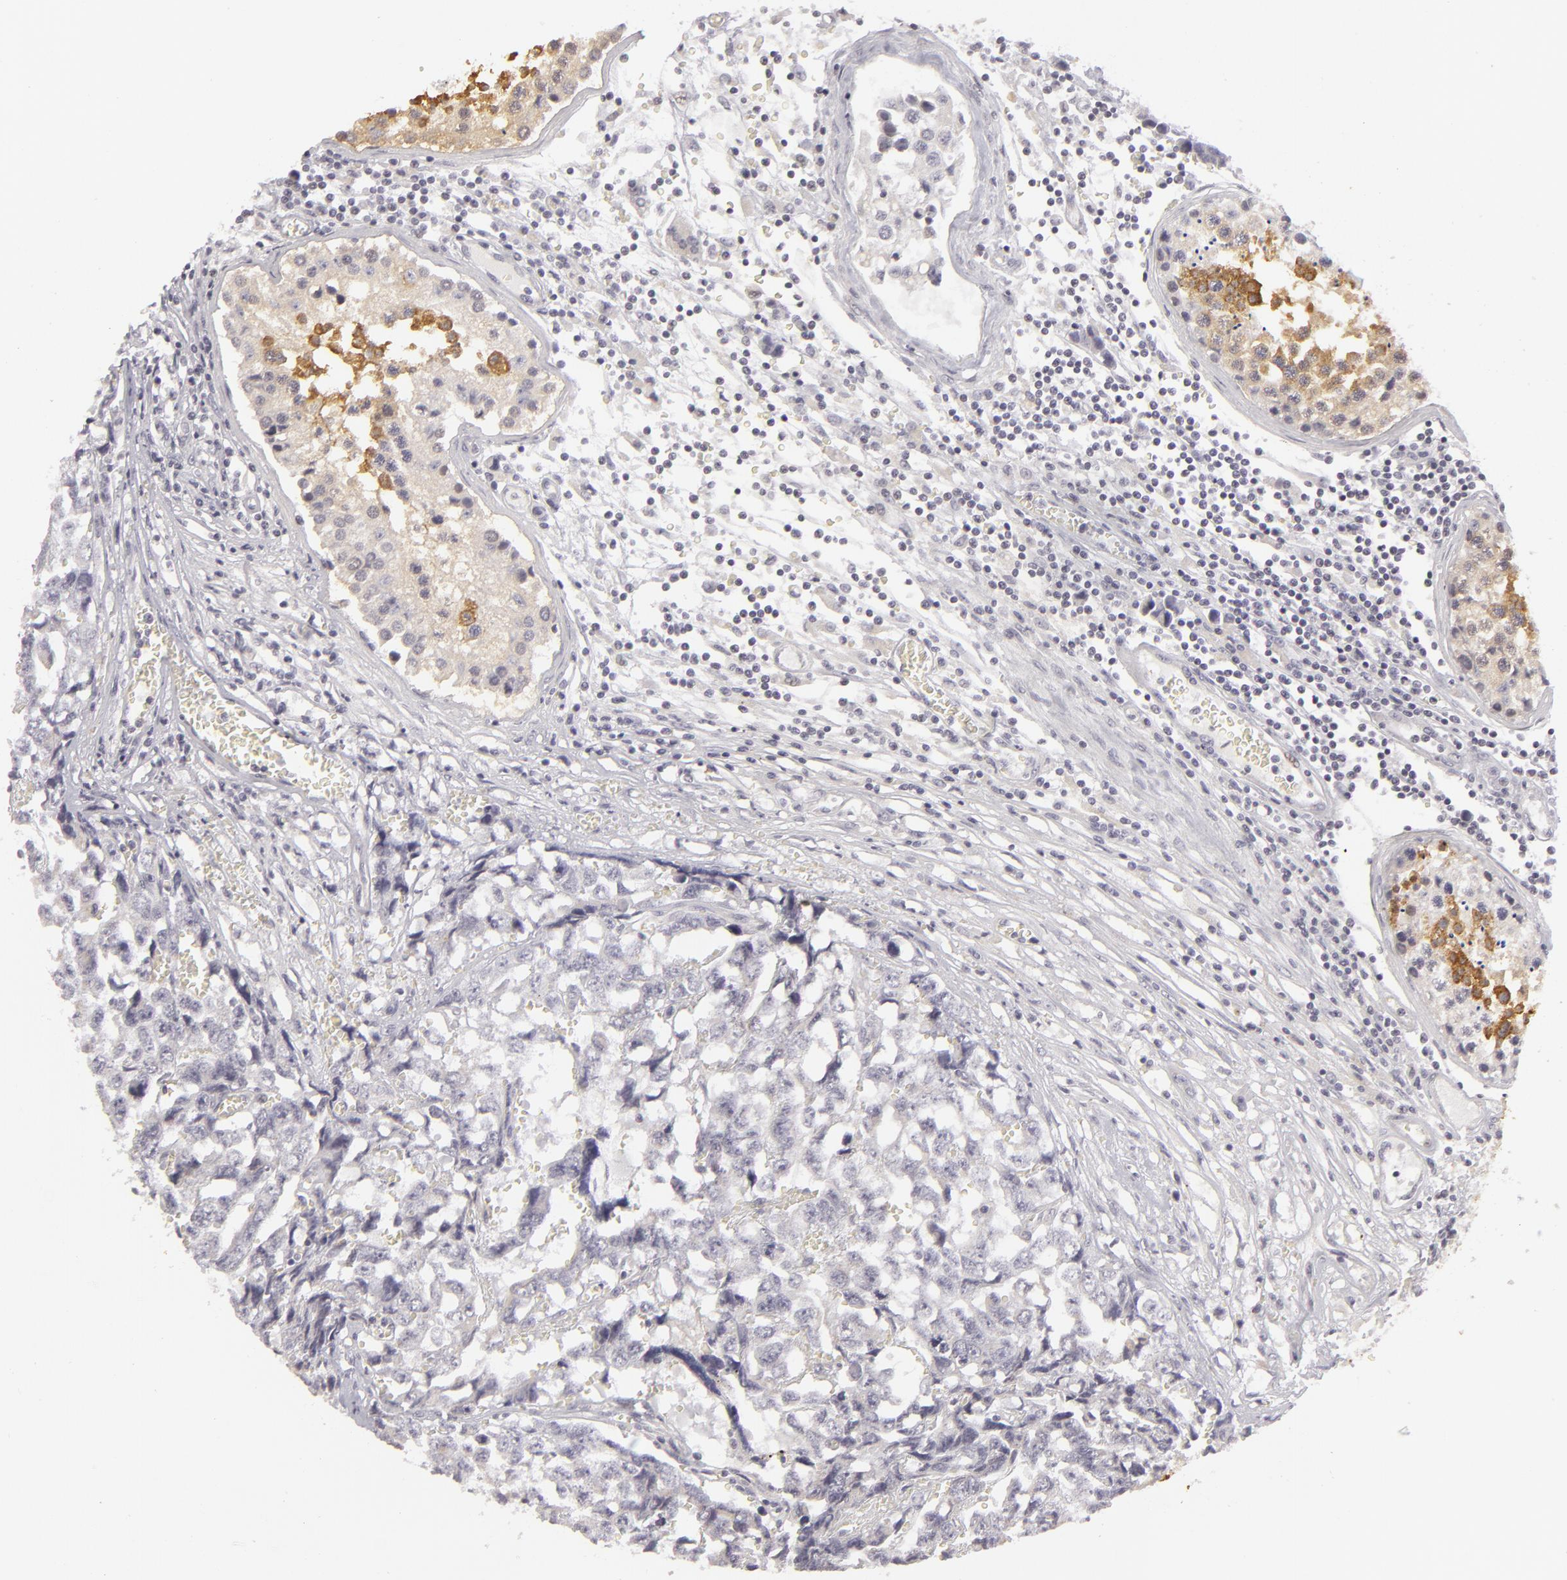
{"staining": {"intensity": "negative", "quantity": "none", "location": "none"}, "tissue": "testis cancer", "cell_type": "Tumor cells", "image_type": "cancer", "snomed": [{"axis": "morphology", "description": "Carcinoma, Embryonal, NOS"}, {"axis": "topography", "description": "Testis"}], "caption": "Micrograph shows no significant protein expression in tumor cells of embryonal carcinoma (testis).", "gene": "SIX1", "patient": {"sex": "male", "age": 31}}